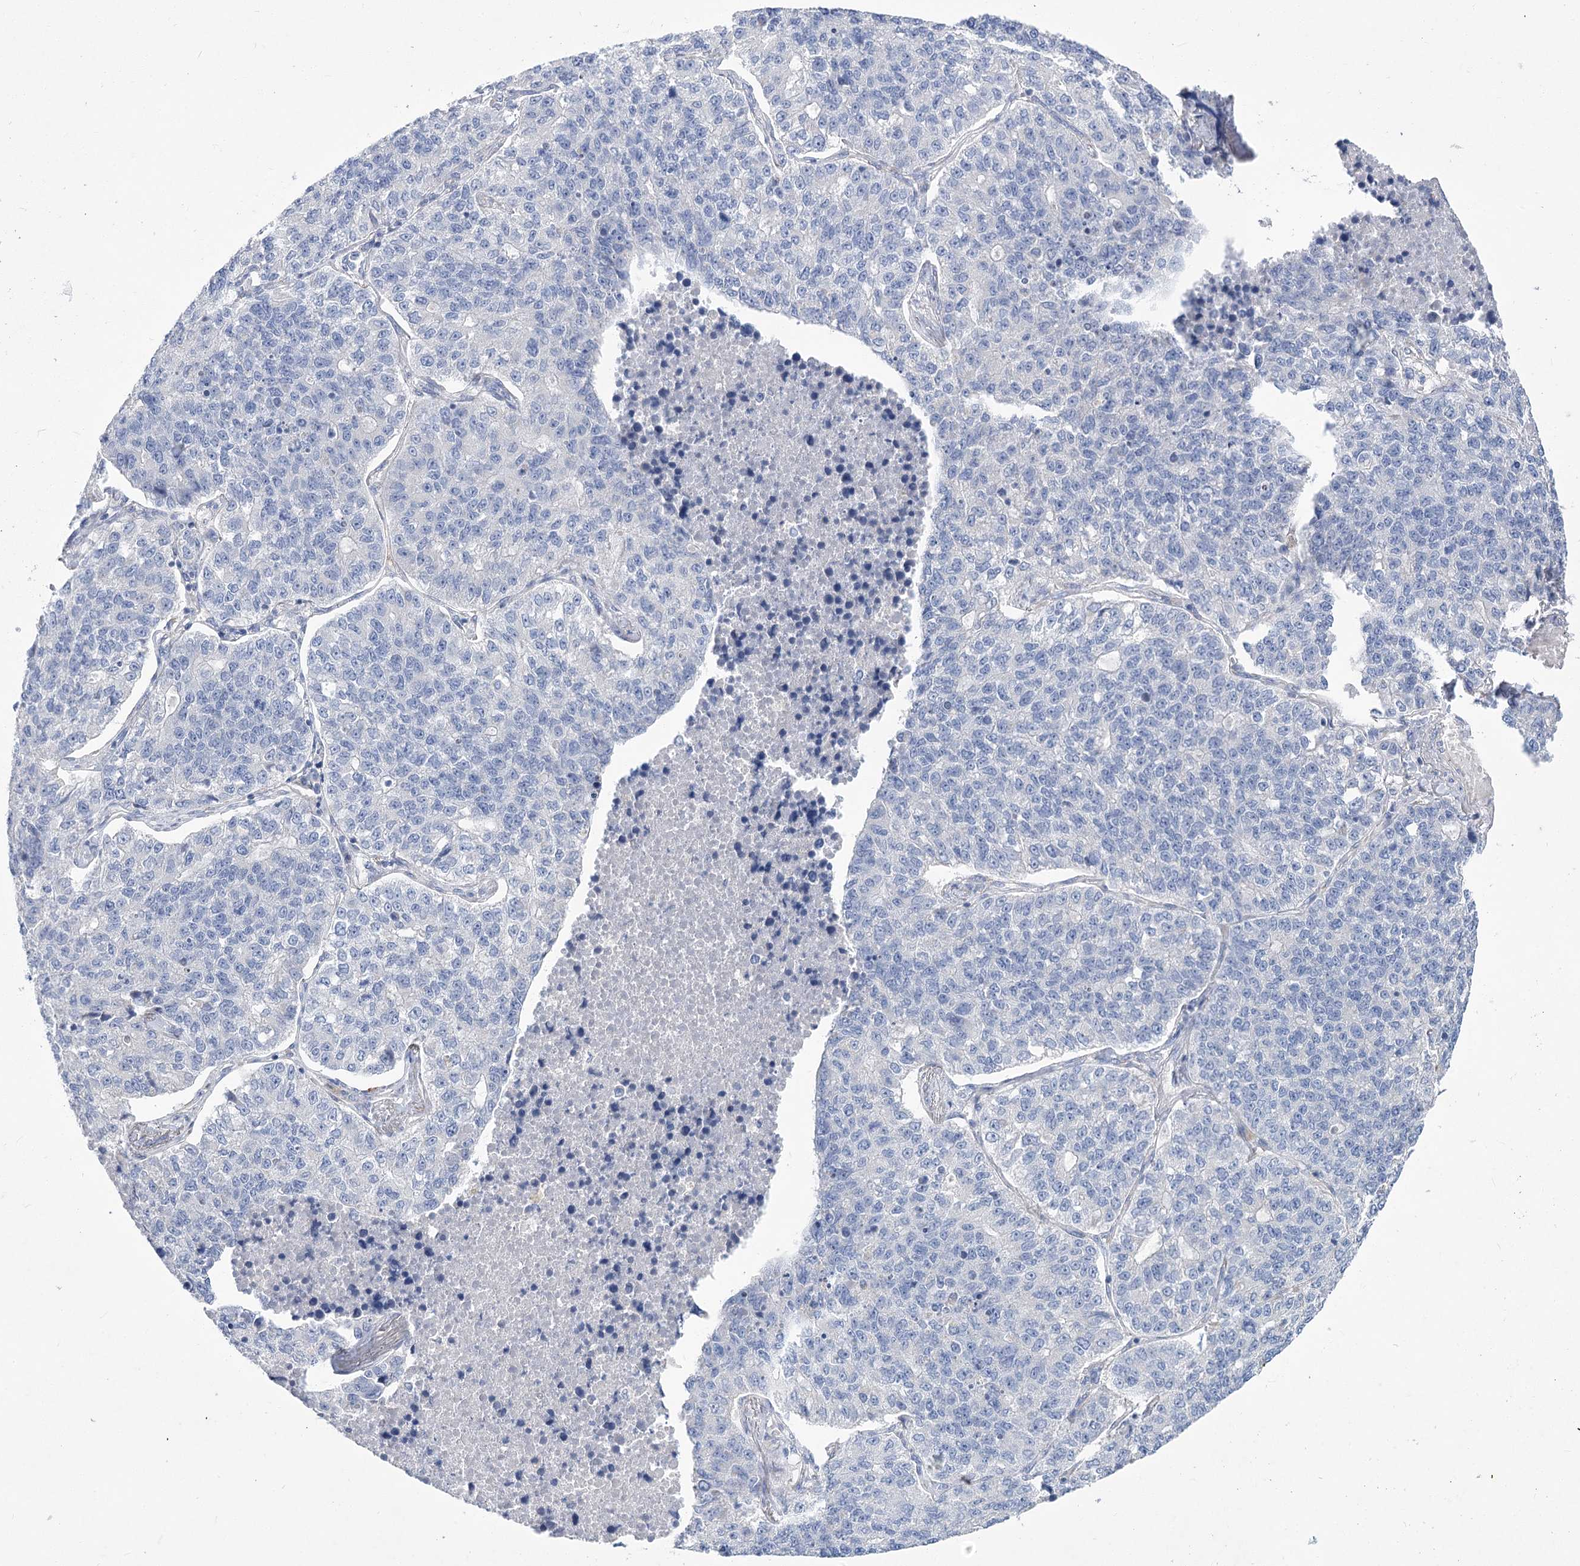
{"staining": {"intensity": "negative", "quantity": "none", "location": "none"}, "tissue": "lung cancer", "cell_type": "Tumor cells", "image_type": "cancer", "snomed": [{"axis": "morphology", "description": "Adenocarcinoma, NOS"}, {"axis": "topography", "description": "Lung"}], "caption": "Immunohistochemical staining of adenocarcinoma (lung) exhibits no significant staining in tumor cells.", "gene": "SLC9A3", "patient": {"sex": "male", "age": 49}}